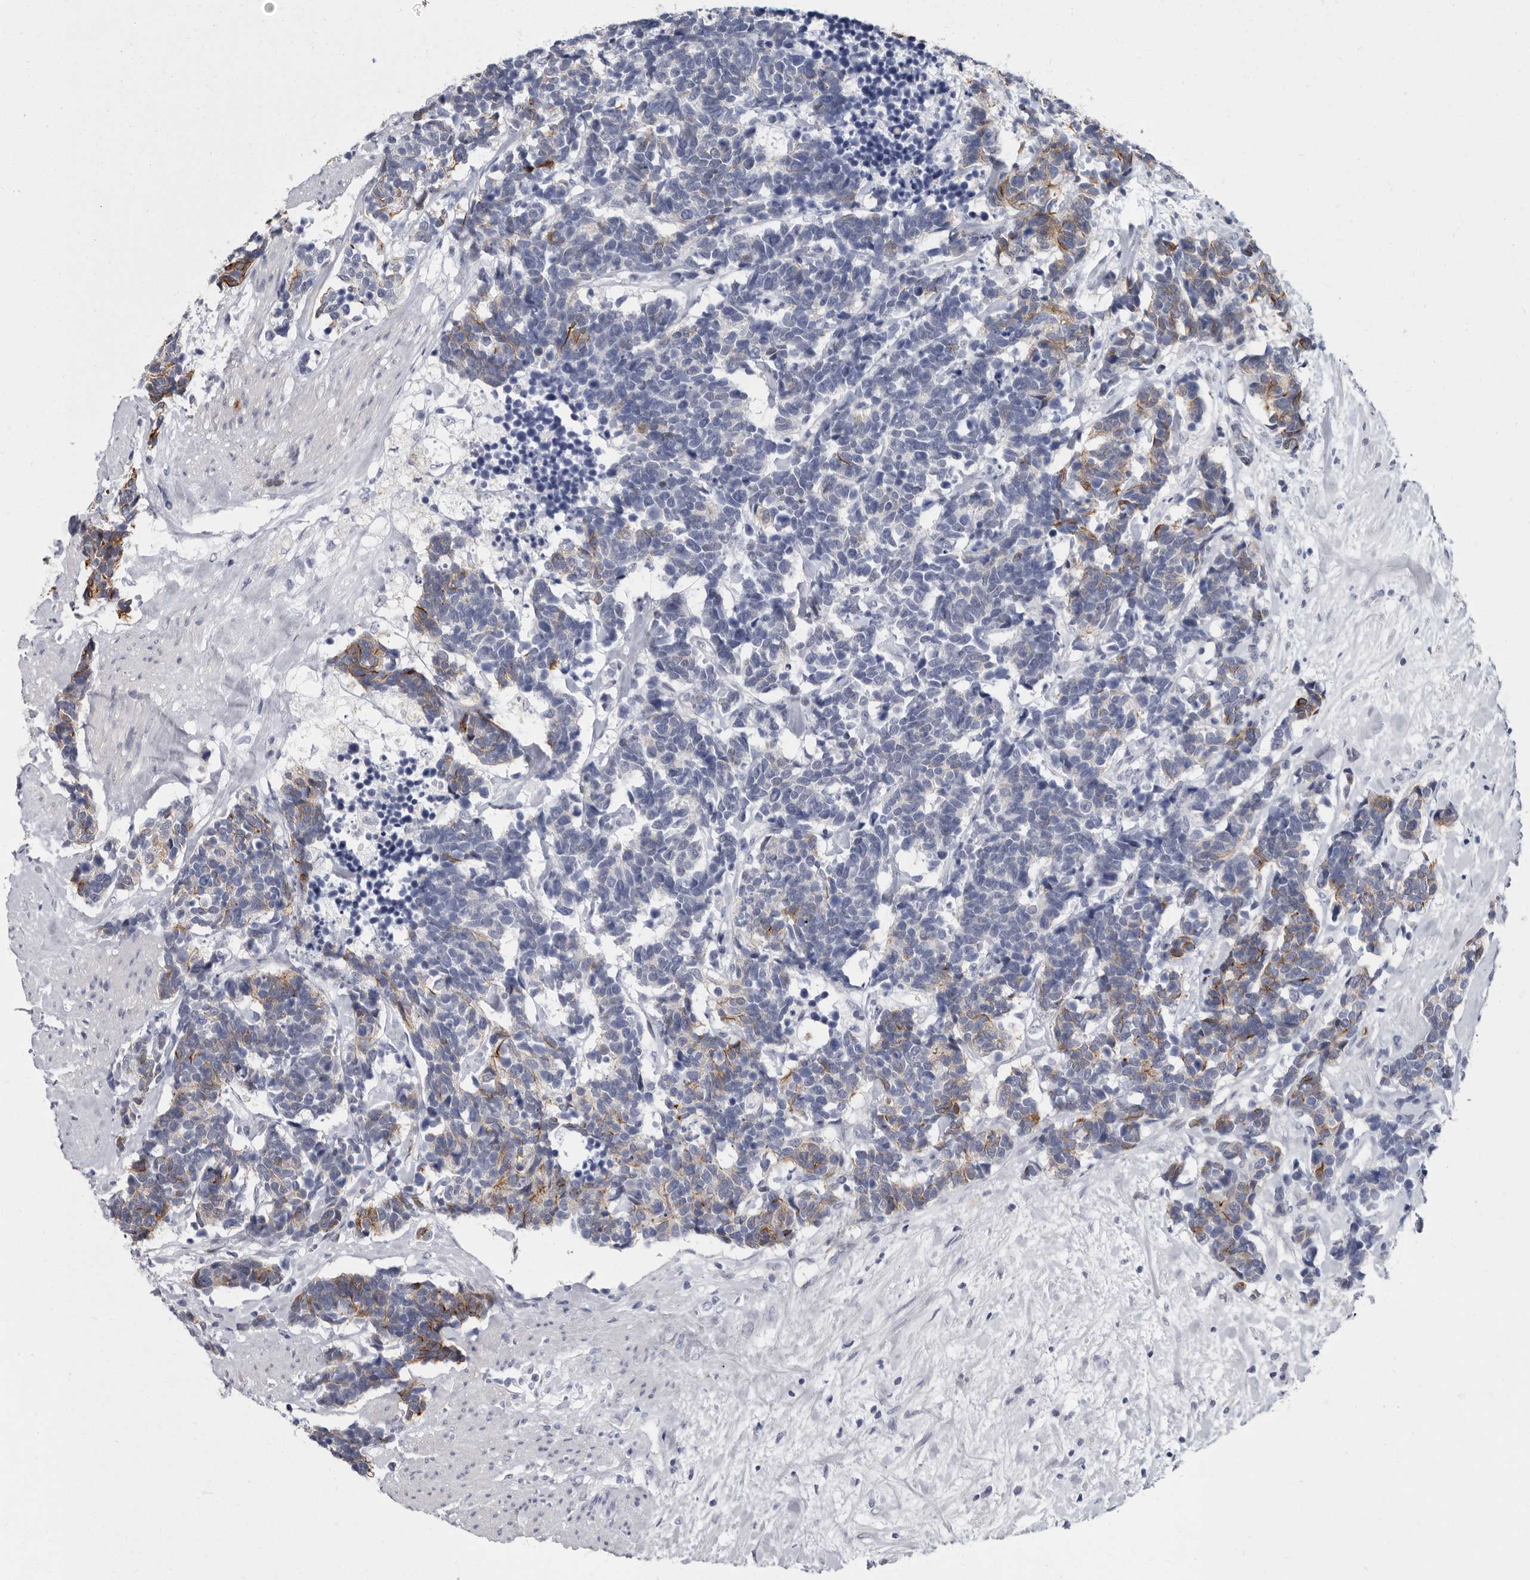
{"staining": {"intensity": "moderate", "quantity": "<25%", "location": "cytoplasmic/membranous"}, "tissue": "carcinoid", "cell_type": "Tumor cells", "image_type": "cancer", "snomed": [{"axis": "morphology", "description": "Carcinoma, NOS"}, {"axis": "morphology", "description": "Carcinoid, malignant, NOS"}, {"axis": "topography", "description": "Urinary bladder"}], "caption": "Immunohistochemical staining of human carcinoid shows low levels of moderate cytoplasmic/membranous protein expression in about <25% of tumor cells.", "gene": "WRAP73", "patient": {"sex": "male", "age": 57}}